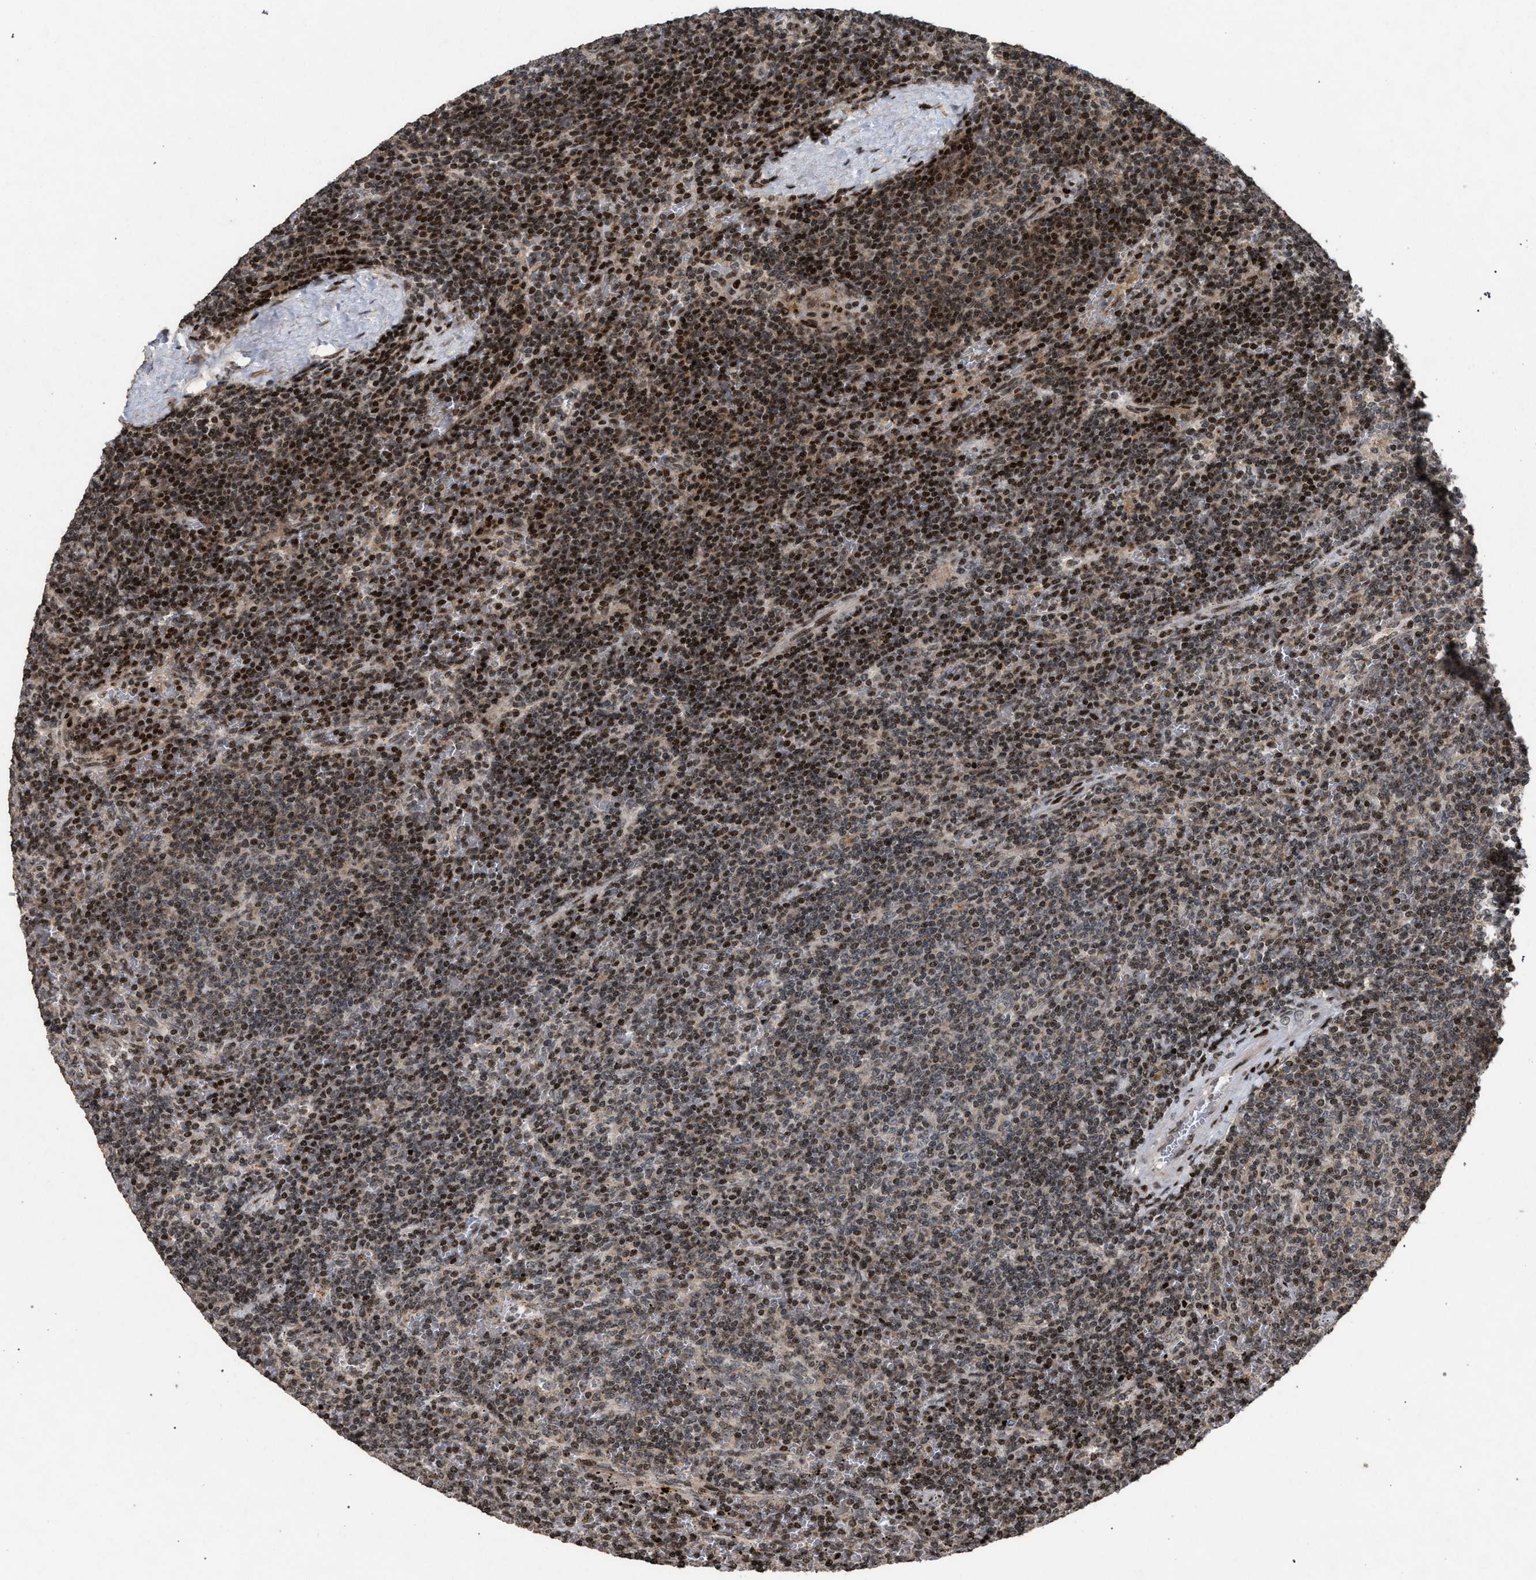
{"staining": {"intensity": "moderate", "quantity": ">75%", "location": "nuclear"}, "tissue": "lymphoma", "cell_type": "Tumor cells", "image_type": "cancer", "snomed": [{"axis": "morphology", "description": "Malignant lymphoma, non-Hodgkin's type, Low grade"}, {"axis": "topography", "description": "Spleen"}], "caption": "Protein staining by immunohistochemistry displays moderate nuclear expression in about >75% of tumor cells in low-grade malignant lymphoma, non-Hodgkin's type.", "gene": "FOXD3", "patient": {"sex": "female", "age": 50}}